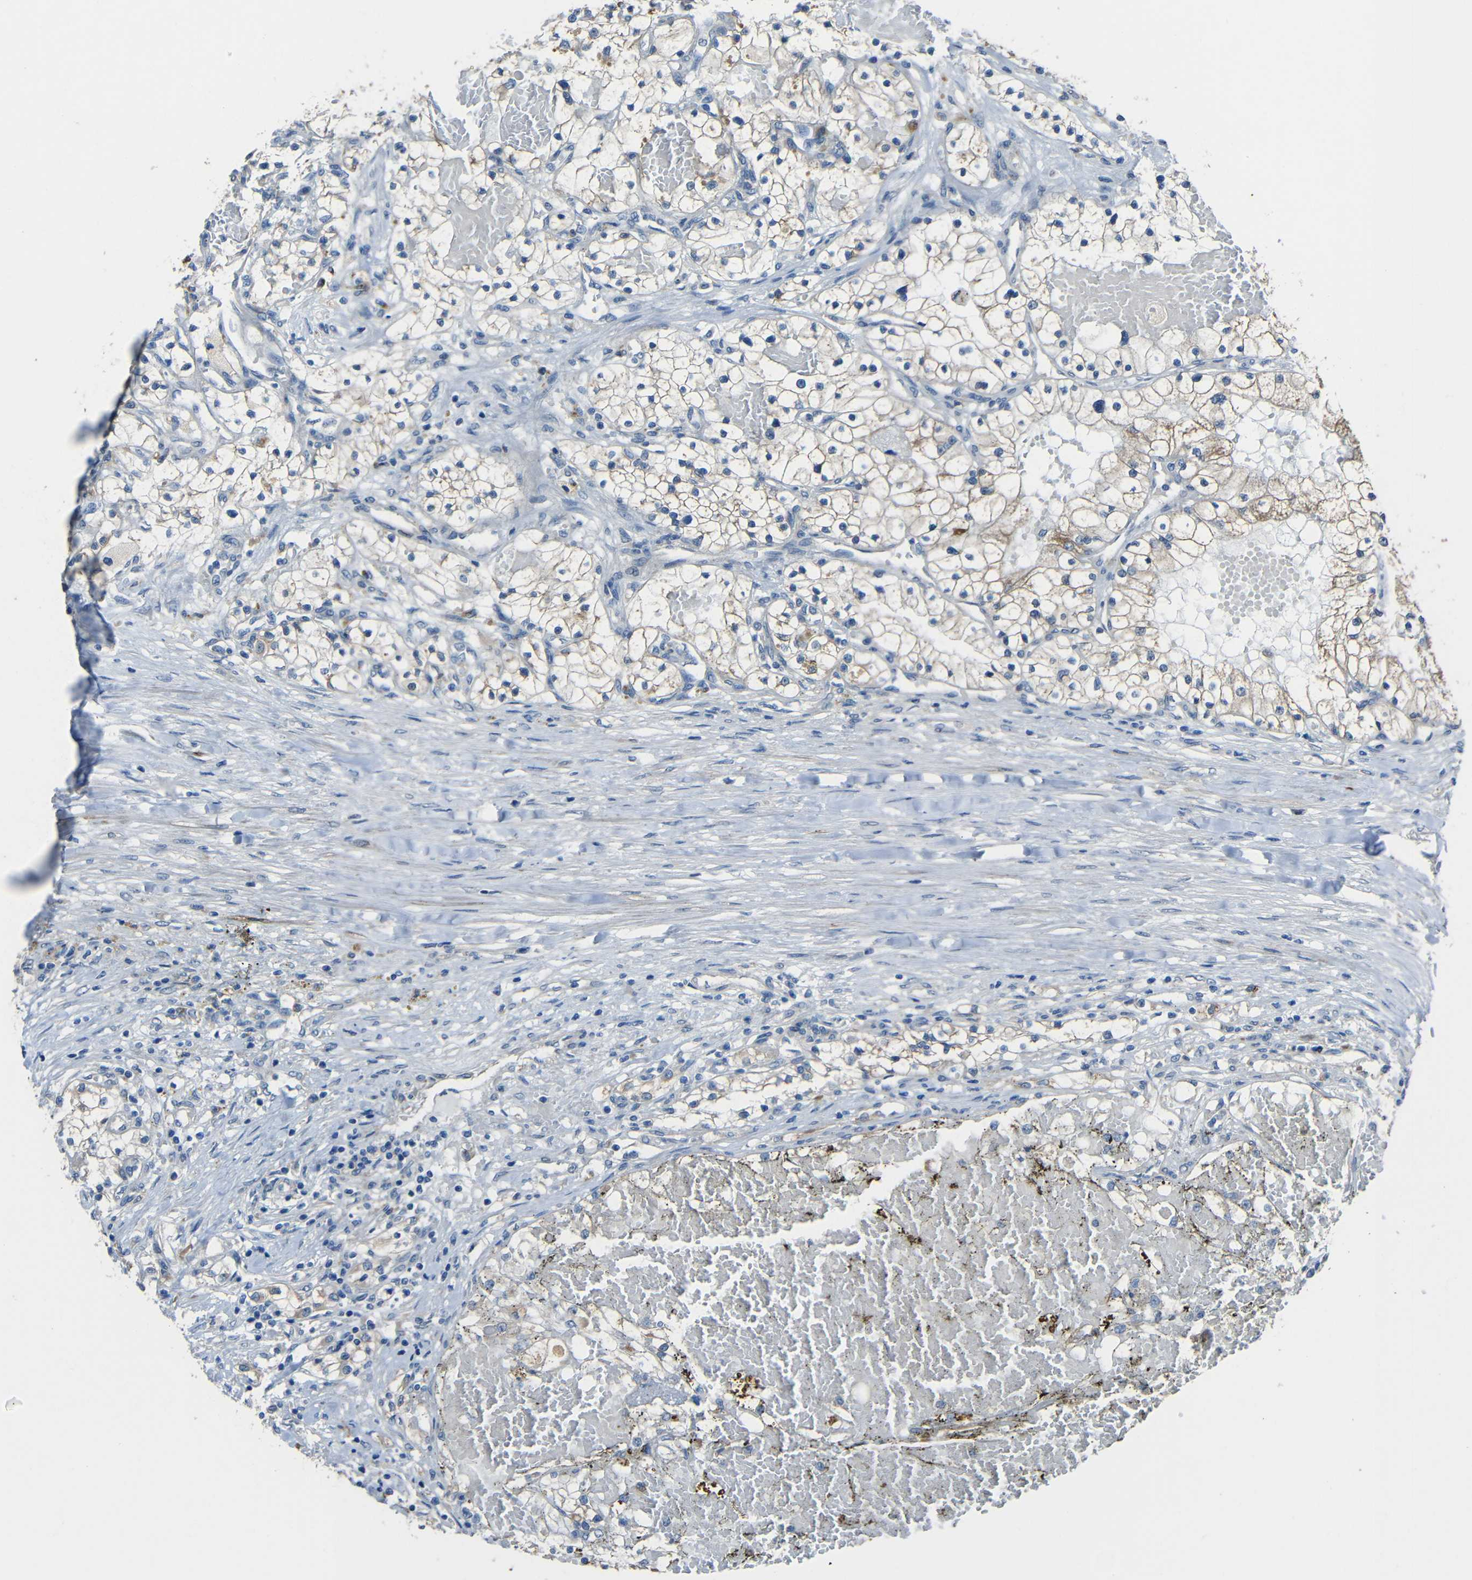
{"staining": {"intensity": "weak", "quantity": ">75%", "location": "cytoplasmic/membranous"}, "tissue": "renal cancer", "cell_type": "Tumor cells", "image_type": "cancer", "snomed": [{"axis": "morphology", "description": "Adenocarcinoma, NOS"}, {"axis": "topography", "description": "Kidney"}], "caption": "Immunohistochemistry image of neoplastic tissue: human adenocarcinoma (renal) stained using IHC shows low levels of weak protein expression localized specifically in the cytoplasmic/membranous of tumor cells, appearing as a cytoplasmic/membranous brown color.", "gene": "STBD1", "patient": {"sex": "male", "age": 68}}